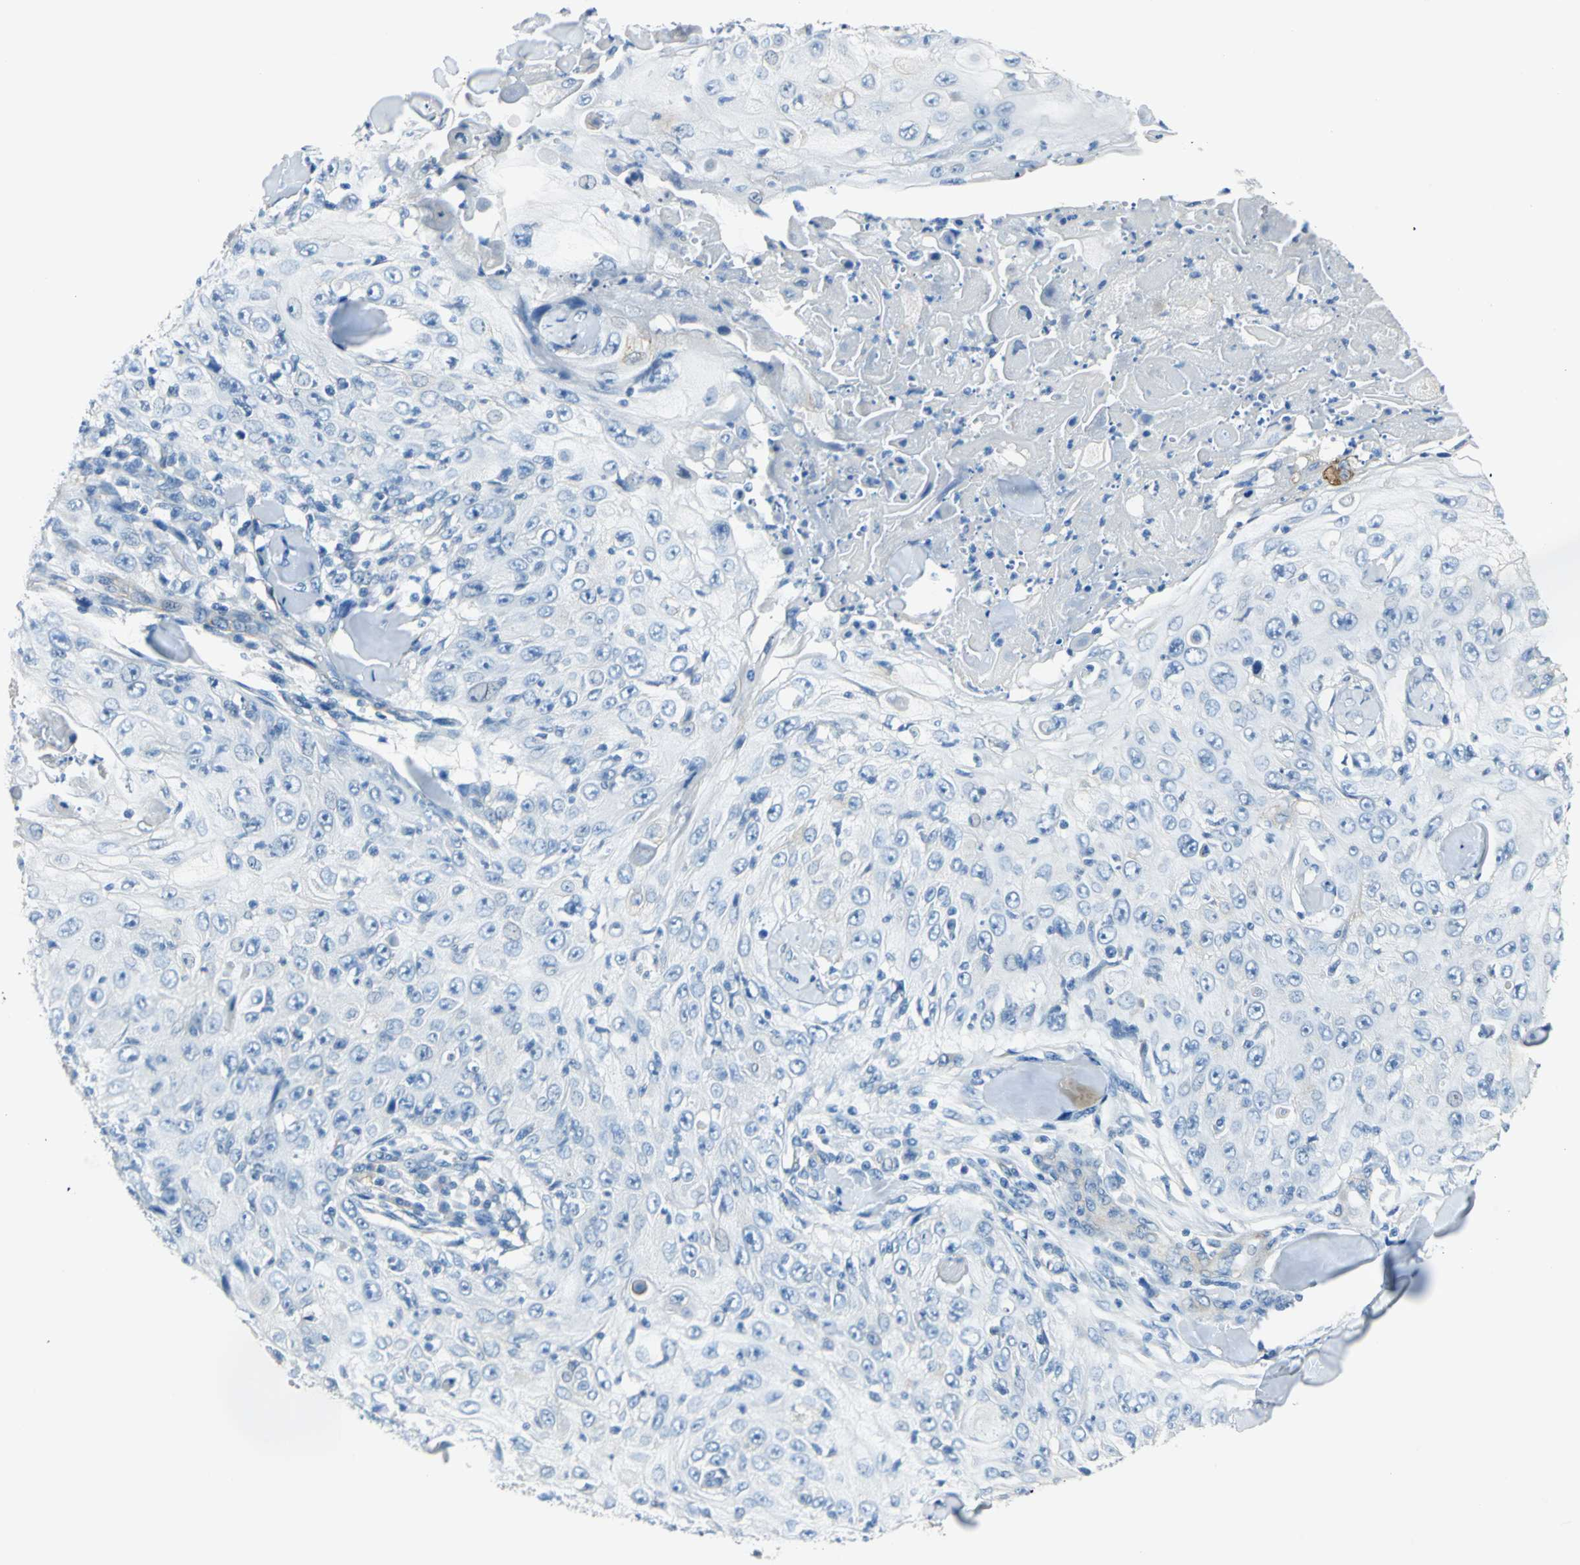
{"staining": {"intensity": "negative", "quantity": "none", "location": "none"}, "tissue": "skin cancer", "cell_type": "Tumor cells", "image_type": "cancer", "snomed": [{"axis": "morphology", "description": "Squamous cell carcinoma, NOS"}, {"axis": "topography", "description": "Skin"}], "caption": "There is no significant staining in tumor cells of squamous cell carcinoma (skin). (DAB immunohistochemistry (IHC), high magnification).", "gene": "AKAP12", "patient": {"sex": "male", "age": 86}}